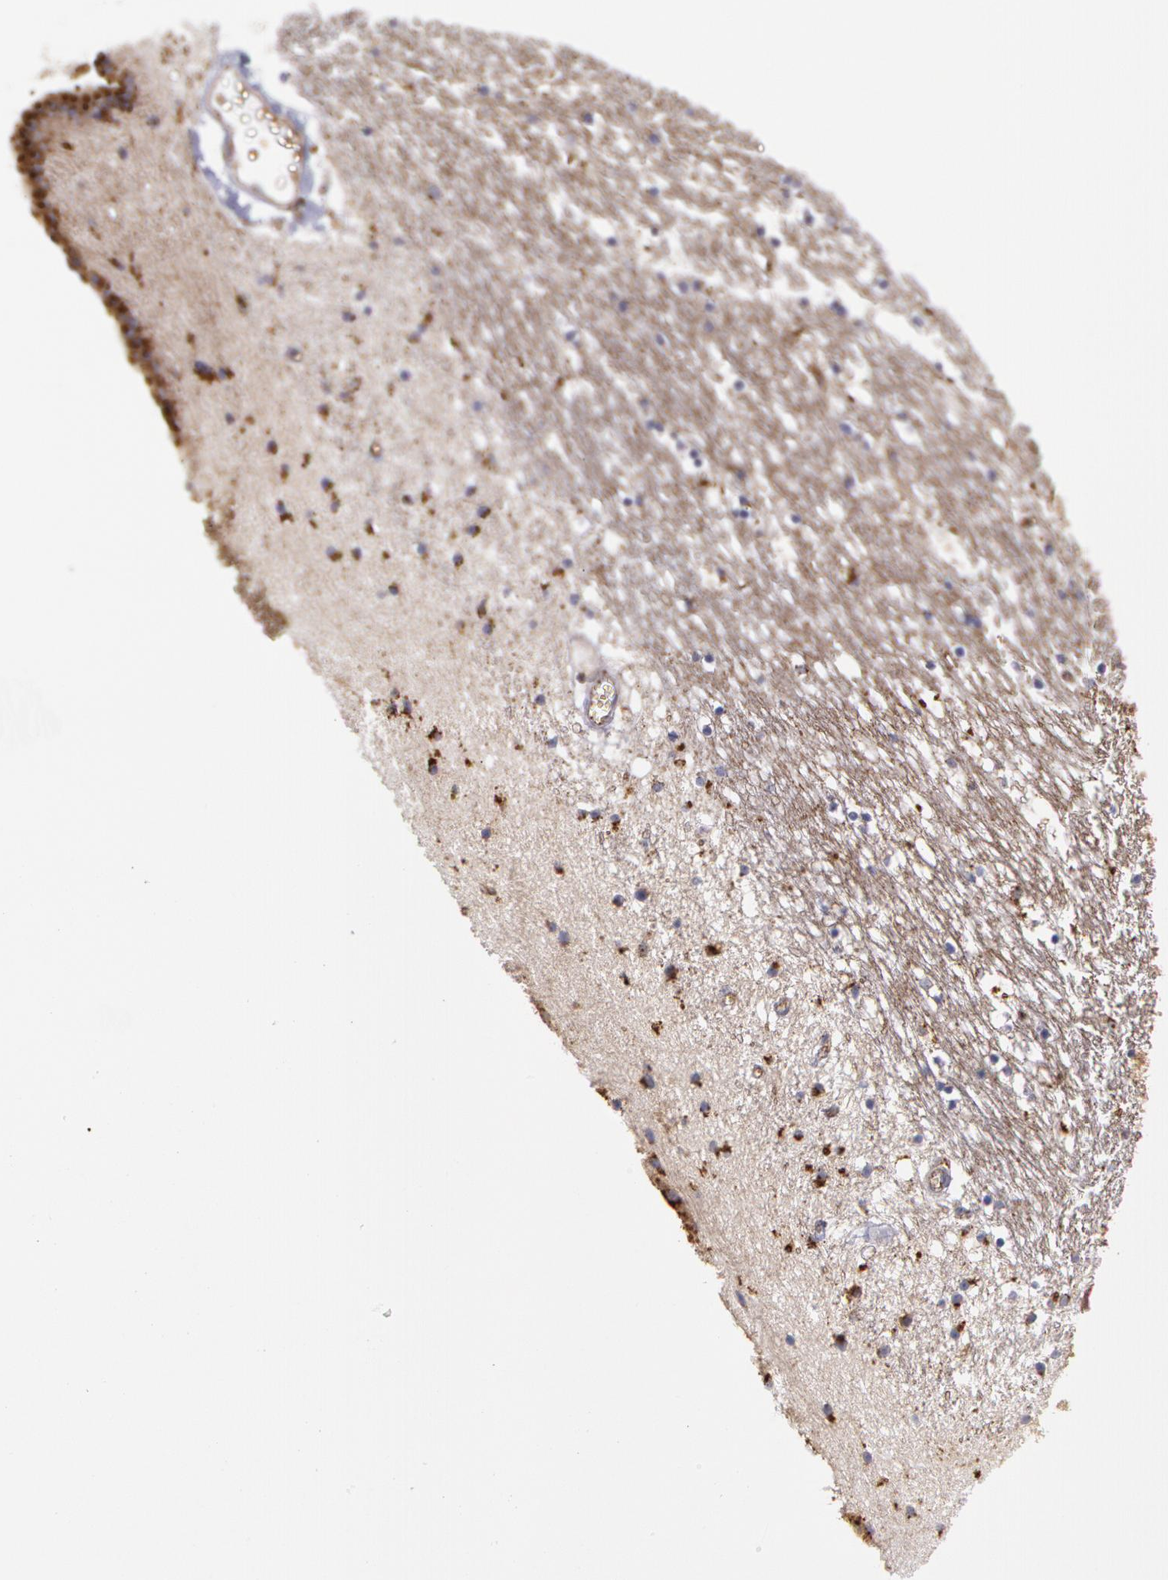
{"staining": {"intensity": "strong", "quantity": "25%-75%", "location": "none"}, "tissue": "caudate", "cell_type": "Glial cells", "image_type": "normal", "snomed": [{"axis": "morphology", "description": "Normal tissue, NOS"}, {"axis": "topography", "description": "Lateral ventricle wall"}], "caption": "Immunohistochemical staining of unremarkable caudate shows strong None protein expression in about 25%-75% of glial cells. Using DAB (3,3'-diaminobenzidine) (brown) and hematoxylin (blue) stains, captured at high magnification using brightfield microscopy.", "gene": "FLOT2", "patient": {"sex": "male", "age": 45}}